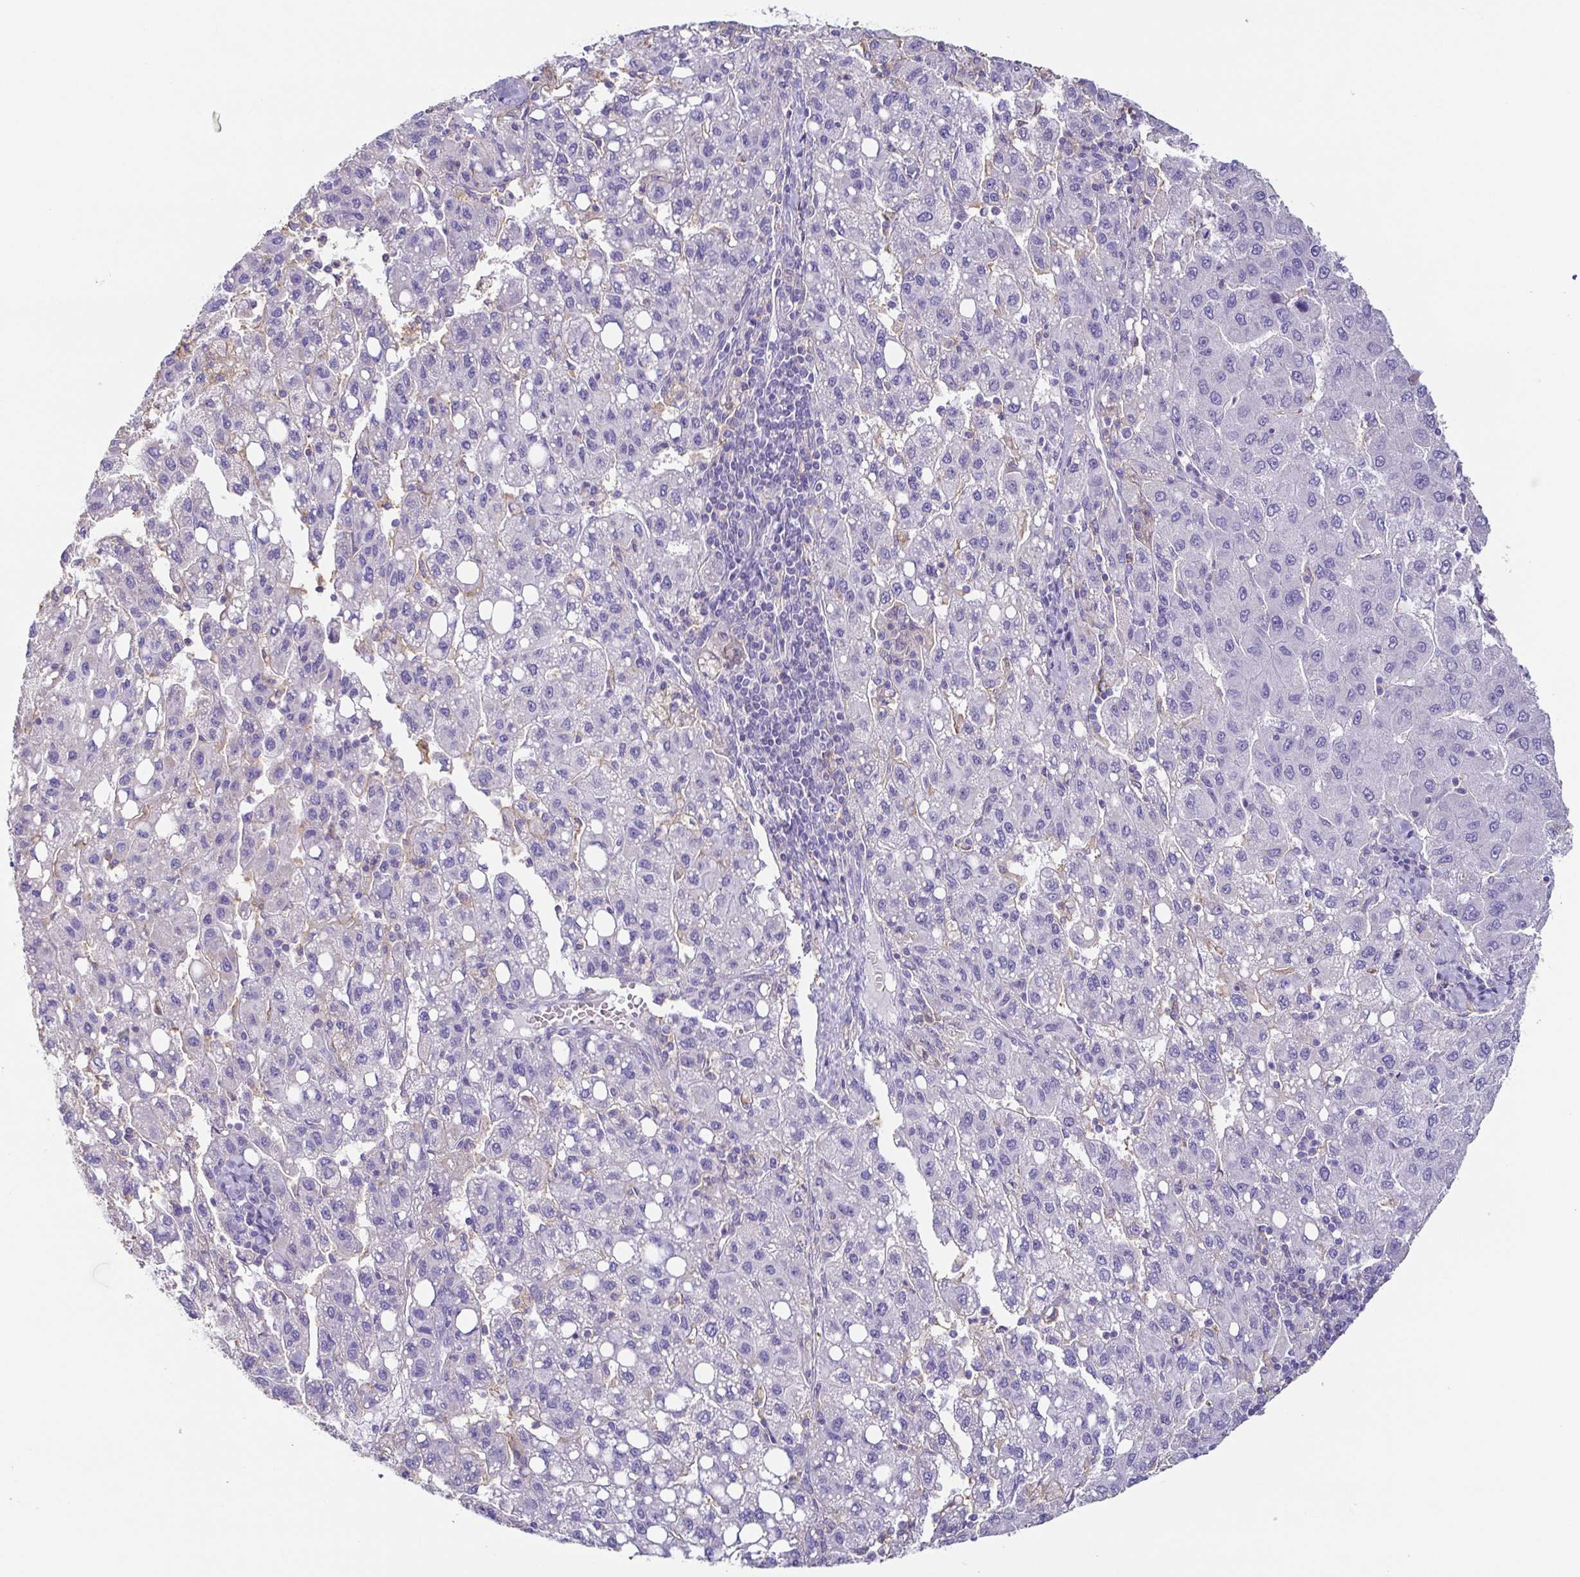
{"staining": {"intensity": "negative", "quantity": "none", "location": "none"}, "tissue": "liver cancer", "cell_type": "Tumor cells", "image_type": "cancer", "snomed": [{"axis": "morphology", "description": "Carcinoma, Hepatocellular, NOS"}, {"axis": "topography", "description": "Liver"}], "caption": "Immunohistochemistry image of human liver cancer (hepatocellular carcinoma) stained for a protein (brown), which demonstrates no positivity in tumor cells.", "gene": "ANXA10", "patient": {"sex": "female", "age": 82}}